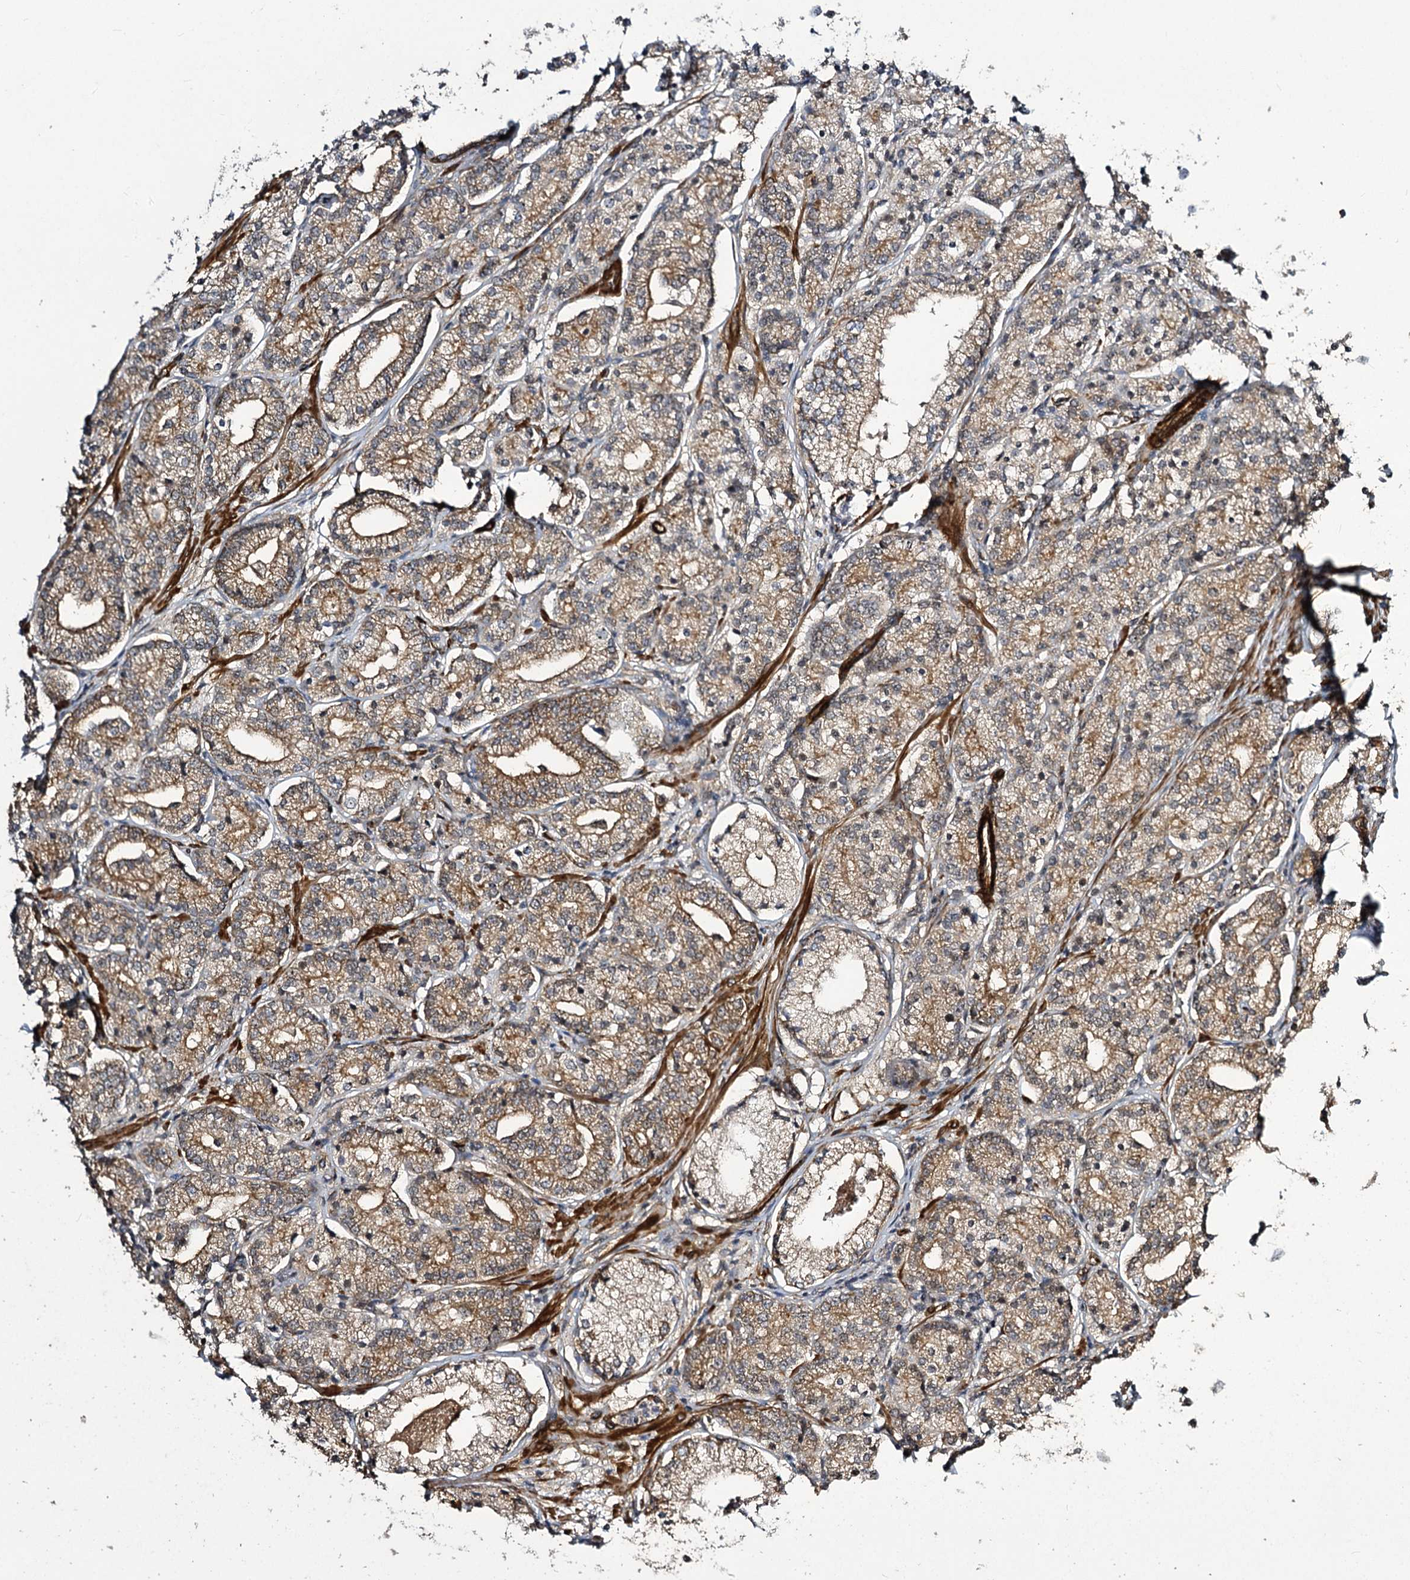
{"staining": {"intensity": "moderate", "quantity": ">75%", "location": "cytoplasmic/membranous"}, "tissue": "prostate cancer", "cell_type": "Tumor cells", "image_type": "cancer", "snomed": [{"axis": "morphology", "description": "Adenocarcinoma, High grade"}, {"axis": "topography", "description": "Prostate"}], "caption": "Immunohistochemistry staining of high-grade adenocarcinoma (prostate), which displays medium levels of moderate cytoplasmic/membranous staining in approximately >75% of tumor cells indicating moderate cytoplasmic/membranous protein staining. The staining was performed using DAB (3,3'-diaminobenzidine) (brown) for protein detection and nuclei were counterstained in hematoxylin (blue).", "gene": "MYO1C", "patient": {"sex": "male", "age": 69}}